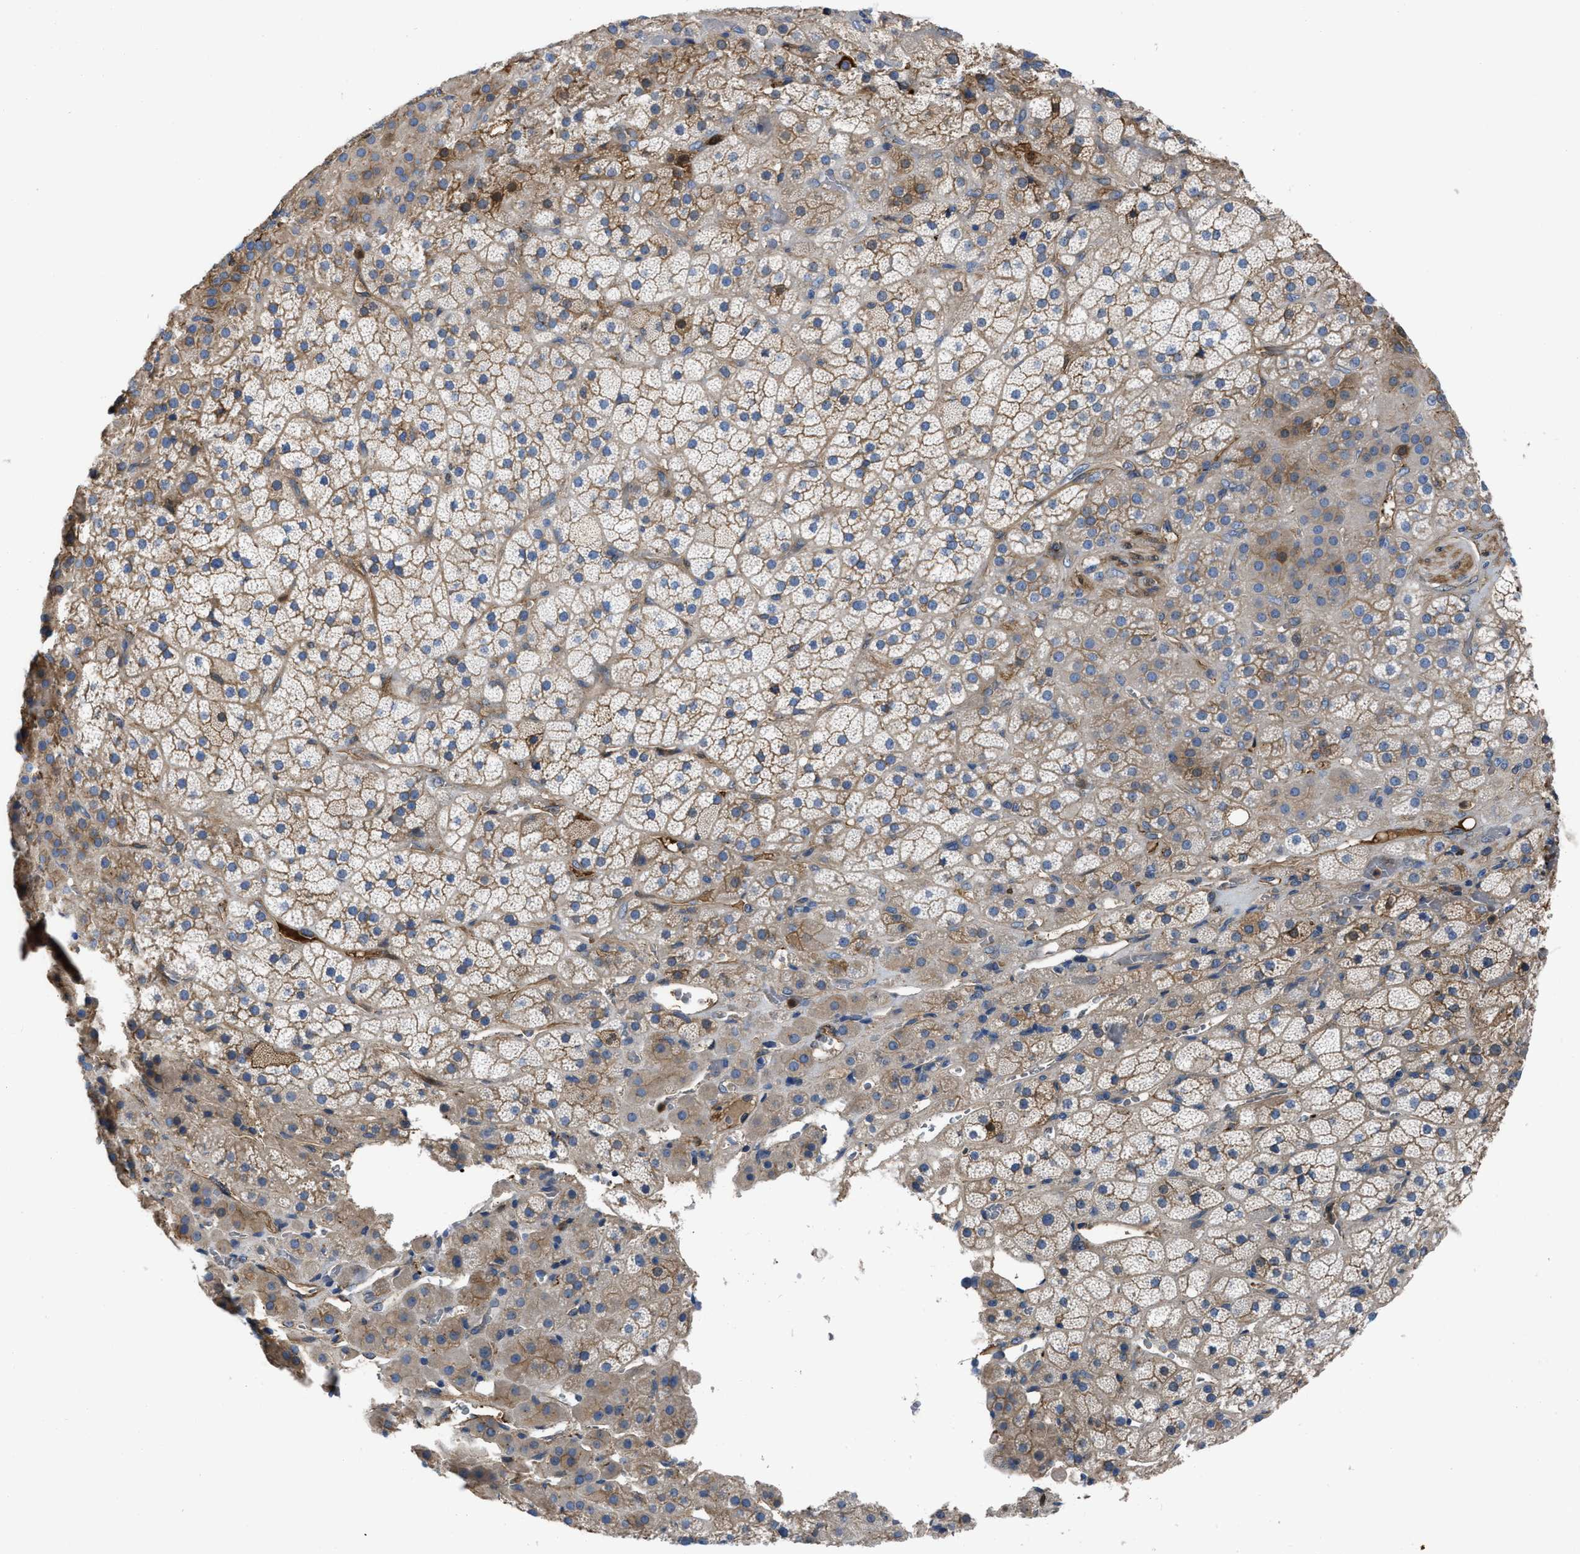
{"staining": {"intensity": "moderate", "quantity": ">75%", "location": "cytoplasmic/membranous"}, "tissue": "adrenal gland", "cell_type": "Glandular cells", "image_type": "normal", "snomed": [{"axis": "morphology", "description": "Normal tissue, NOS"}, {"axis": "topography", "description": "Adrenal gland"}], "caption": "High-power microscopy captured an immunohistochemistry histopathology image of normal adrenal gland, revealing moderate cytoplasmic/membranous positivity in about >75% of glandular cells. (DAB (3,3'-diaminobenzidine) IHC, brown staining for protein, blue staining for nuclei).", "gene": "TRIOBP", "patient": {"sex": "male", "age": 57}}